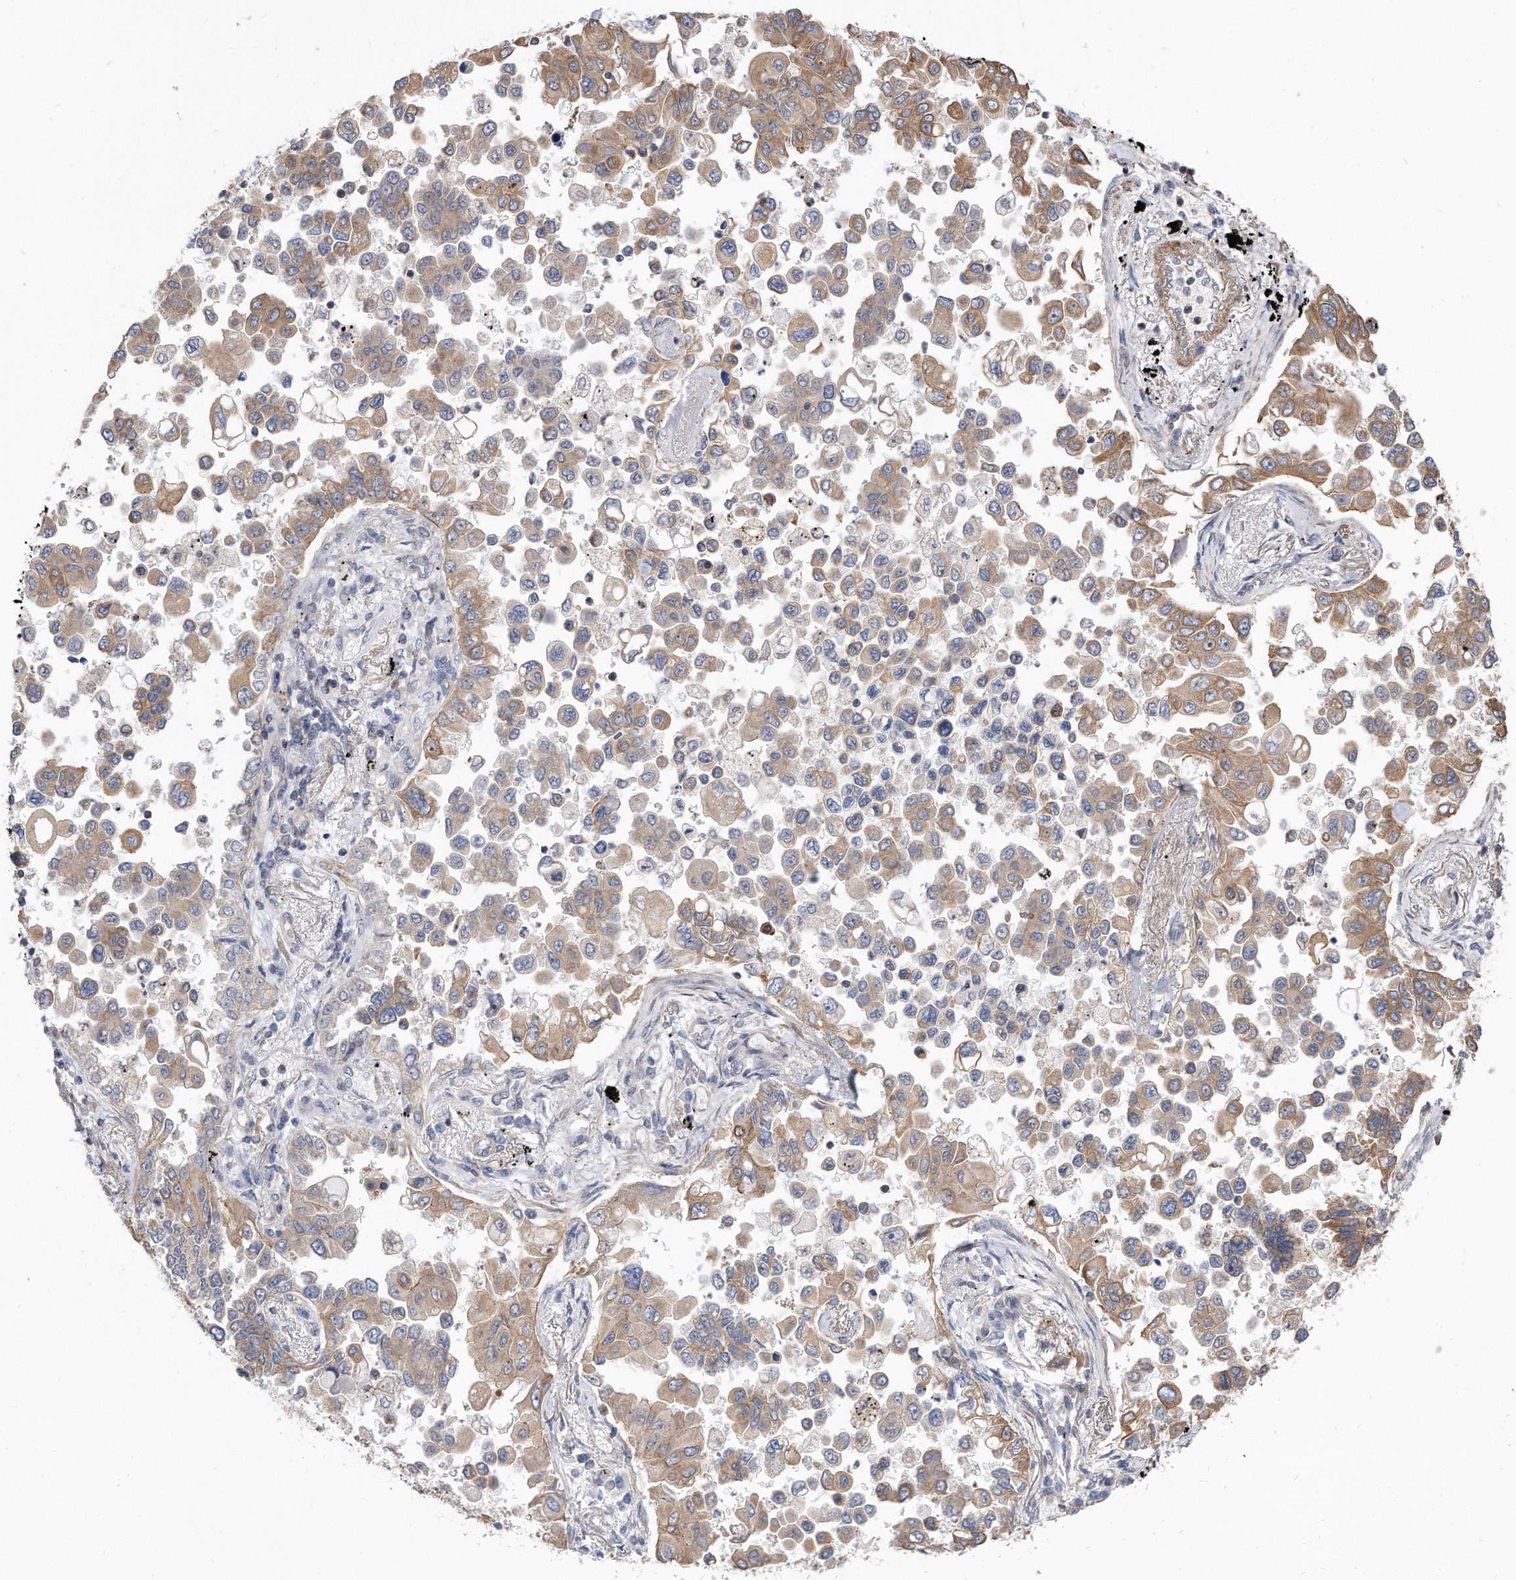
{"staining": {"intensity": "moderate", "quantity": ">75%", "location": "cytoplasmic/membranous"}, "tissue": "lung cancer", "cell_type": "Tumor cells", "image_type": "cancer", "snomed": [{"axis": "morphology", "description": "Adenocarcinoma, NOS"}, {"axis": "topography", "description": "Lung"}], "caption": "Lung adenocarcinoma was stained to show a protein in brown. There is medium levels of moderate cytoplasmic/membranous positivity in approximately >75% of tumor cells. The protein is stained brown, and the nuclei are stained in blue (DAB (3,3'-diaminobenzidine) IHC with brightfield microscopy, high magnification).", "gene": "TCP1", "patient": {"sex": "female", "age": 67}}